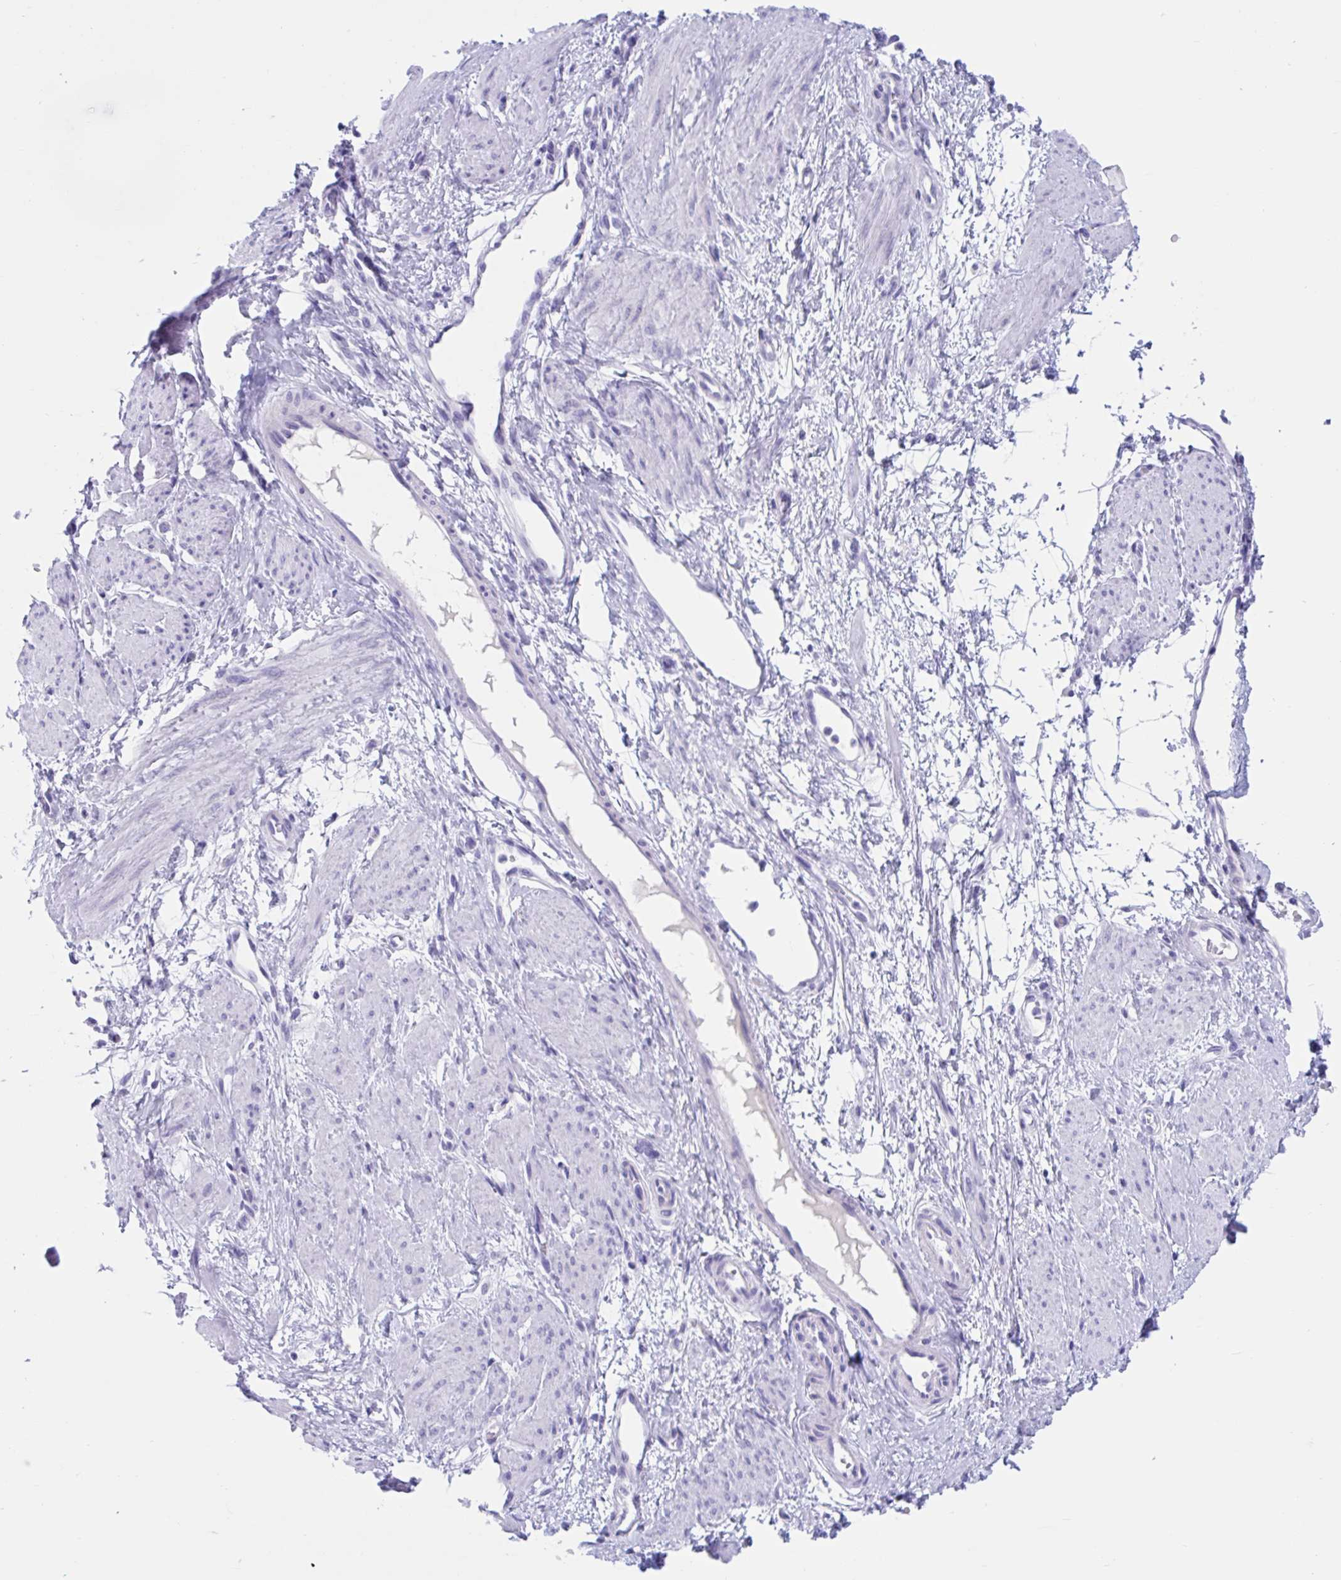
{"staining": {"intensity": "weak", "quantity": "25%-75%", "location": "nuclear"}, "tissue": "smooth muscle", "cell_type": "Smooth muscle cells", "image_type": "normal", "snomed": [{"axis": "morphology", "description": "Normal tissue, NOS"}, {"axis": "topography", "description": "Smooth muscle"}, {"axis": "topography", "description": "Uterus"}], "caption": "Immunohistochemistry photomicrograph of unremarkable human smooth muscle stained for a protein (brown), which displays low levels of weak nuclear expression in about 25%-75% of smooth muscle cells.", "gene": "TMEM35A", "patient": {"sex": "female", "age": 39}}